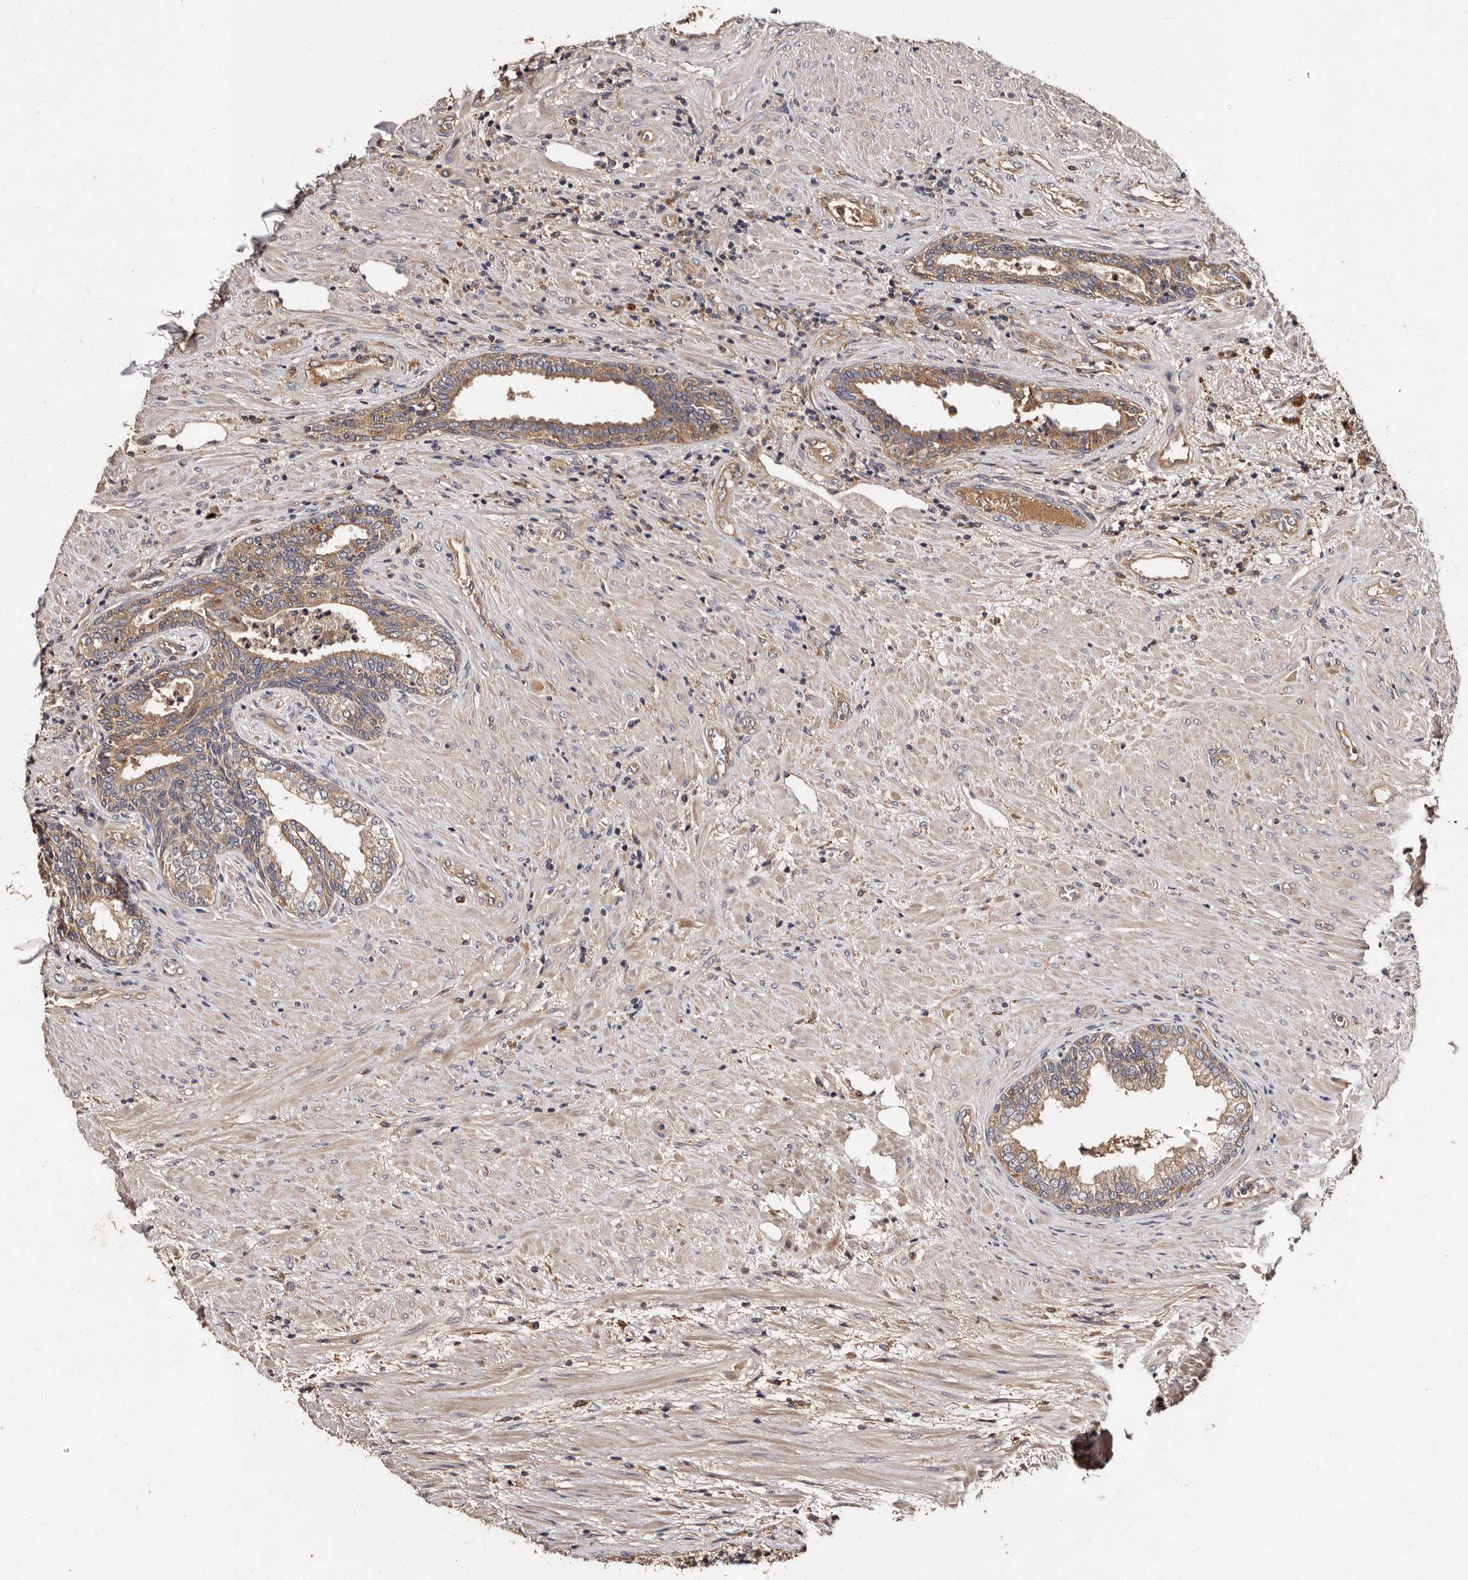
{"staining": {"intensity": "moderate", "quantity": ">75%", "location": "cytoplasmic/membranous"}, "tissue": "prostate", "cell_type": "Glandular cells", "image_type": "normal", "snomed": [{"axis": "morphology", "description": "Normal tissue, NOS"}, {"axis": "topography", "description": "Prostate"}], "caption": "Immunohistochemistry (IHC) image of normal prostate stained for a protein (brown), which exhibits medium levels of moderate cytoplasmic/membranous staining in approximately >75% of glandular cells.", "gene": "ADCK5", "patient": {"sex": "male", "age": 76}}